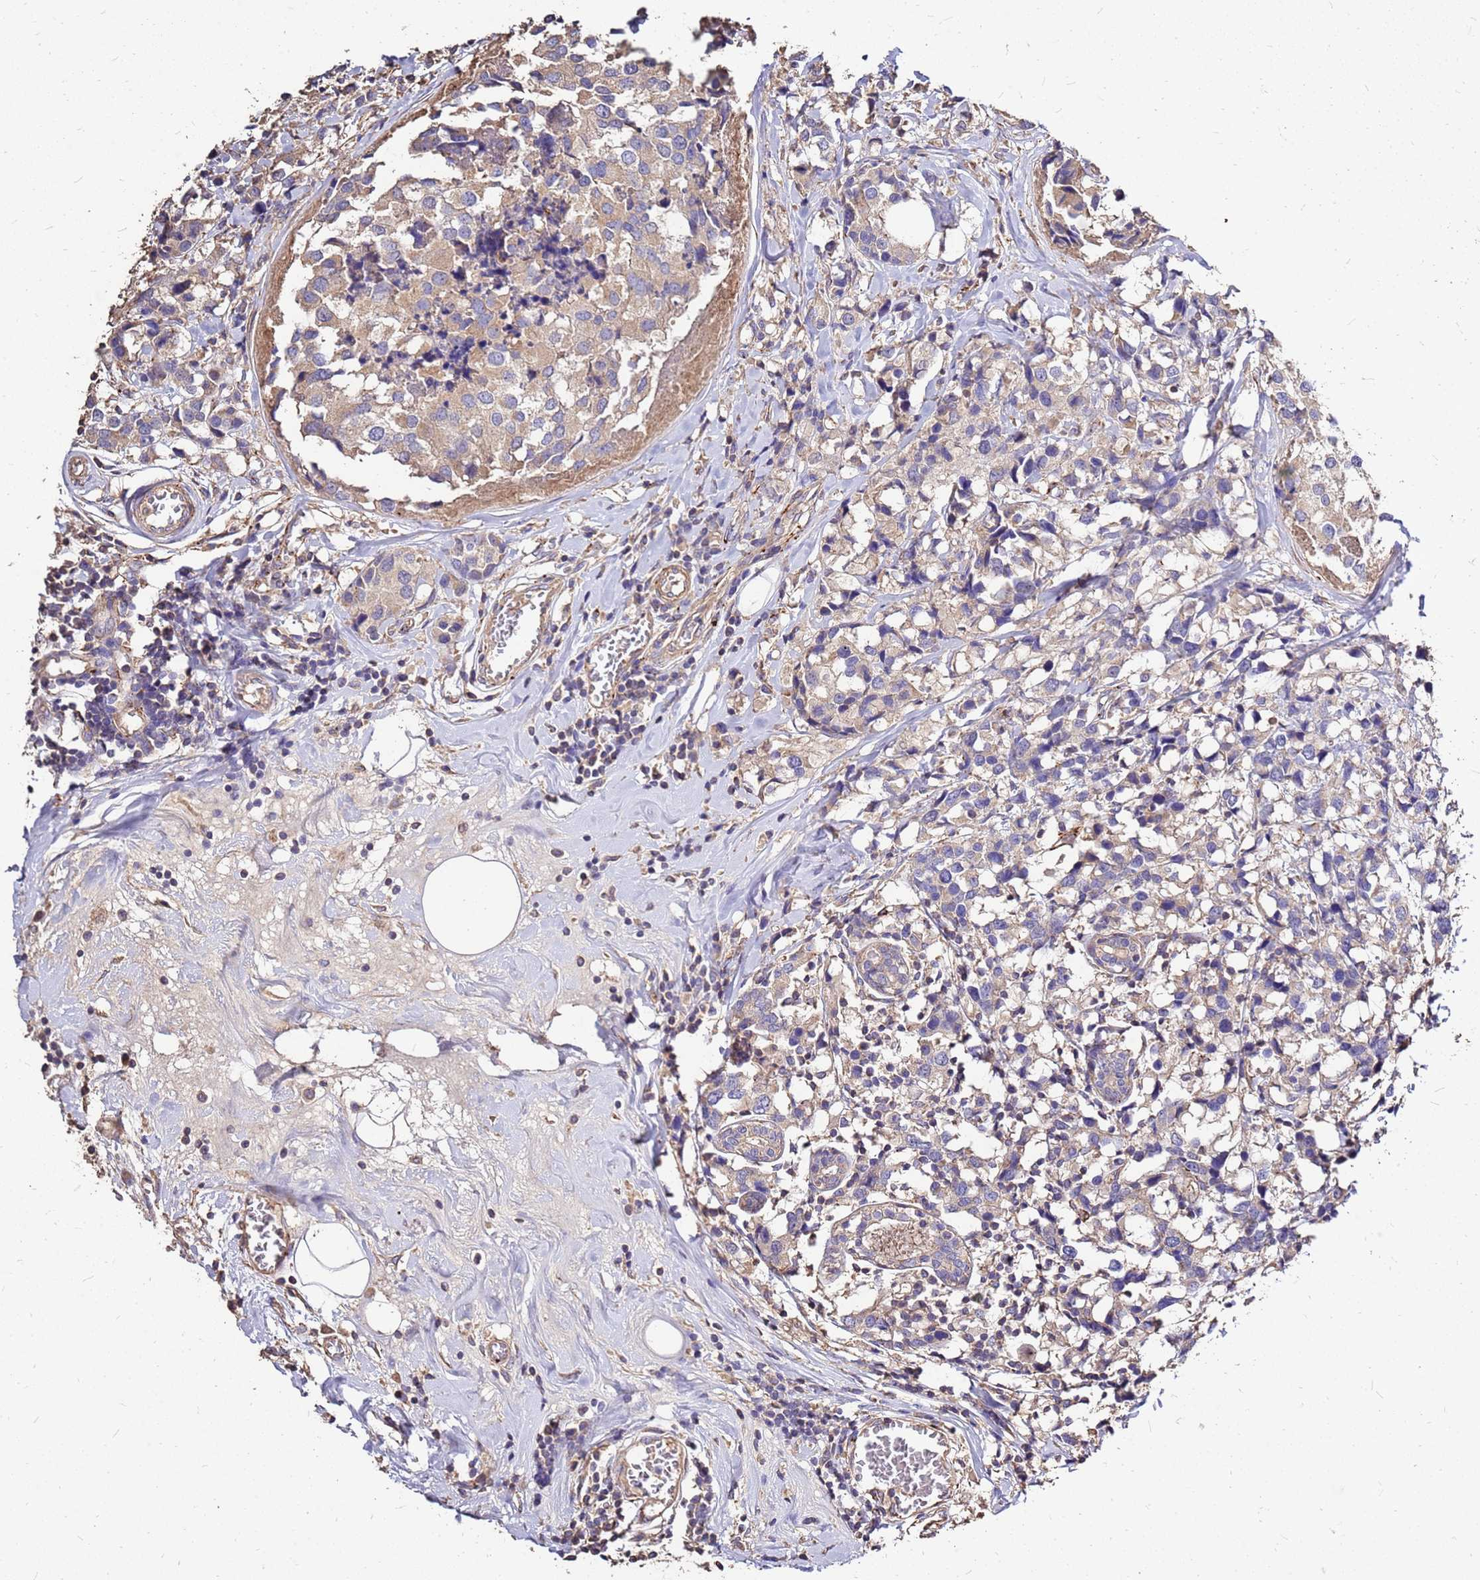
{"staining": {"intensity": "weak", "quantity": "25%-75%", "location": "cytoplasmic/membranous"}, "tissue": "breast cancer", "cell_type": "Tumor cells", "image_type": "cancer", "snomed": [{"axis": "morphology", "description": "Lobular carcinoma"}, {"axis": "topography", "description": "Breast"}], "caption": "An image of human breast lobular carcinoma stained for a protein displays weak cytoplasmic/membranous brown staining in tumor cells.", "gene": "EXD3", "patient": {"sex": "female", "age": 59}}